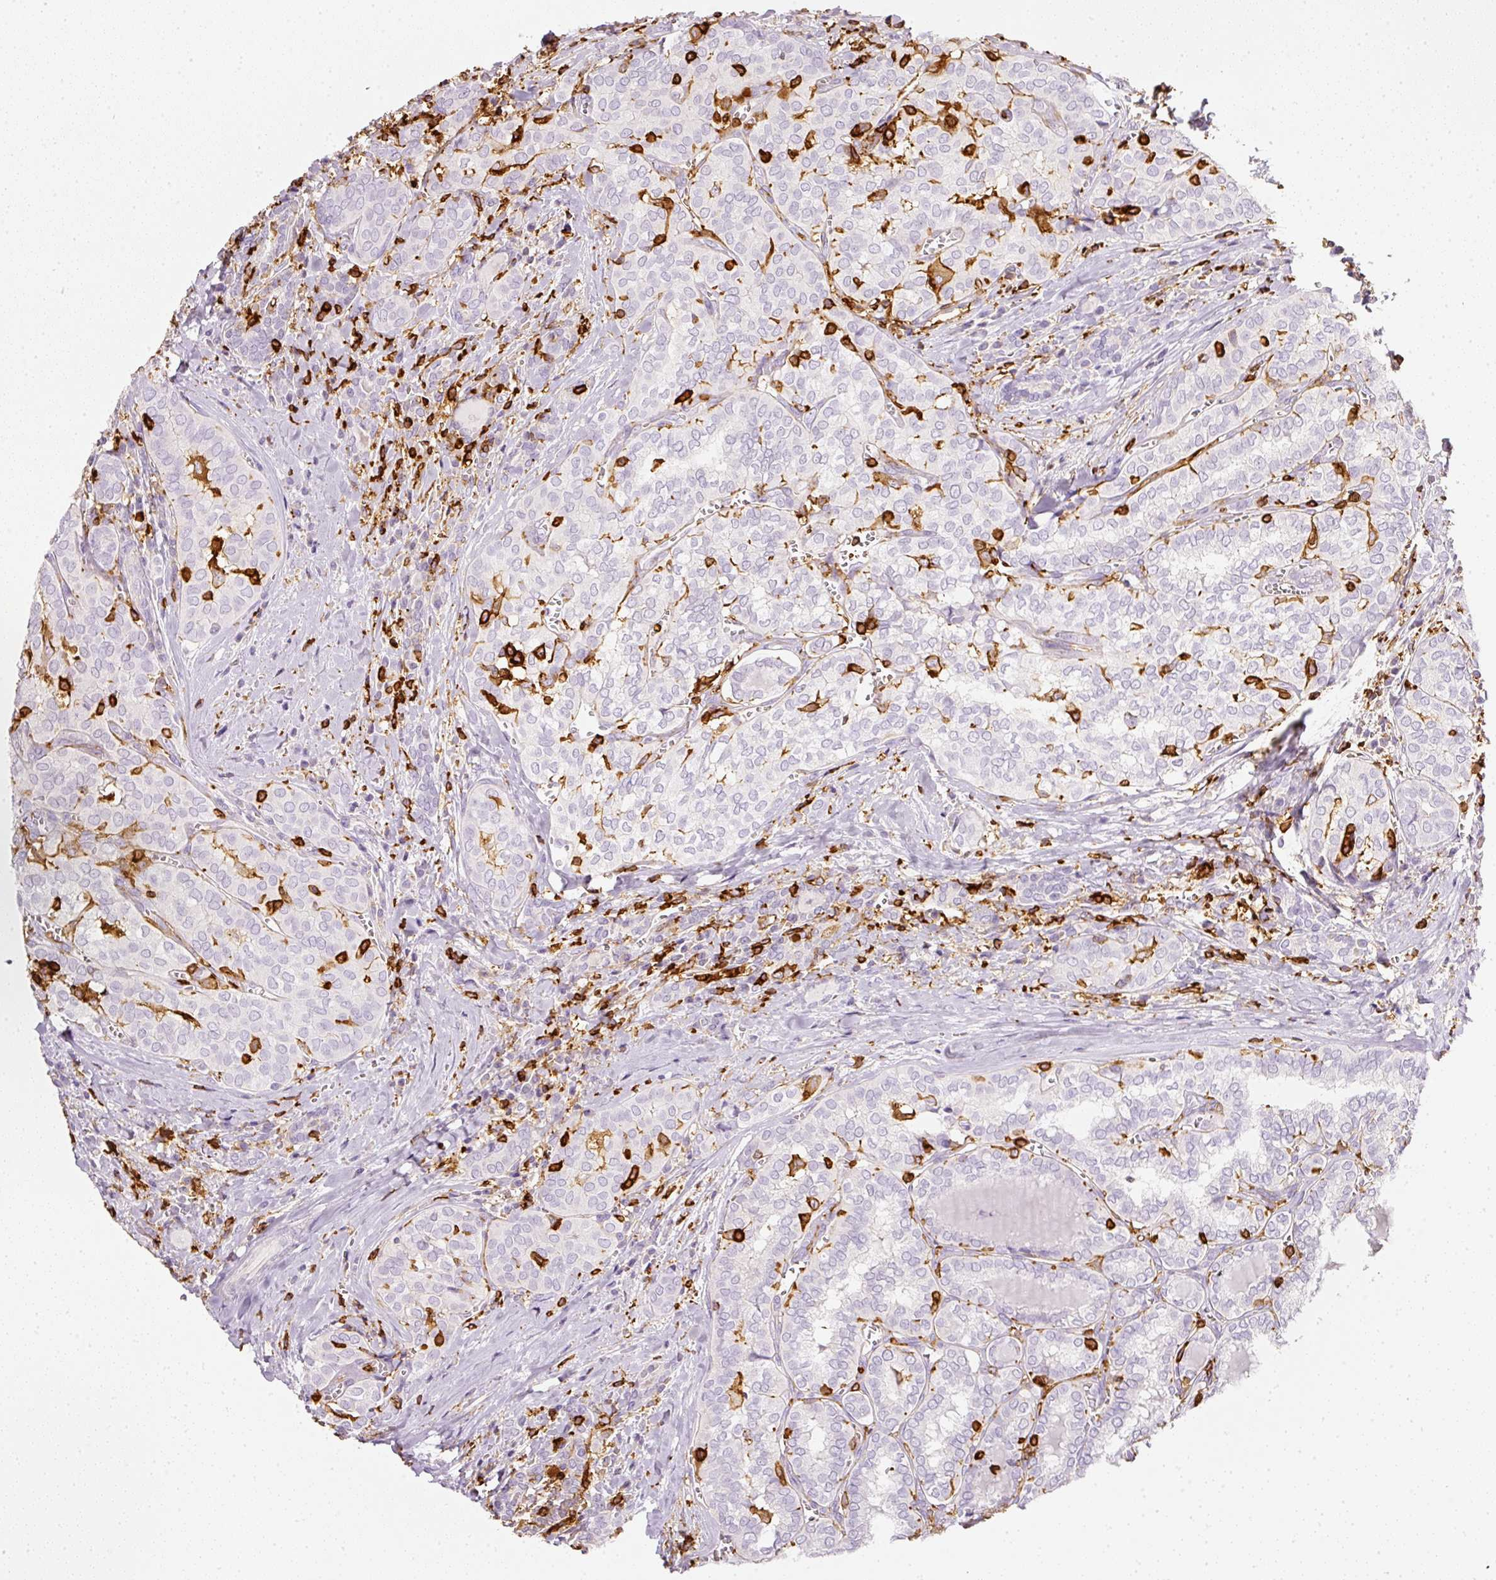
{"staining": {"intensity": "negative", "quantity": "none", "location": "none"}, "tissue": "thyroid cancer", "cell_type": "Tumor cells", "image_type": "cancer", "snomed": [{"axis": "morphology", "description": "Papillary adenocarcinoma, NOS"}, {"axis": "topography", "description": "Thyroid gland"}], "caption": "Thyroid cancer was stained to show a protein in brown. There is no significant staining in tumor cells. (DAB (3,3'-diaminobenzidine) immunohistochemistry with hematoxylin counter stain).", "gene": "EVL", "patient": {"sex": "female", "age": 30}}